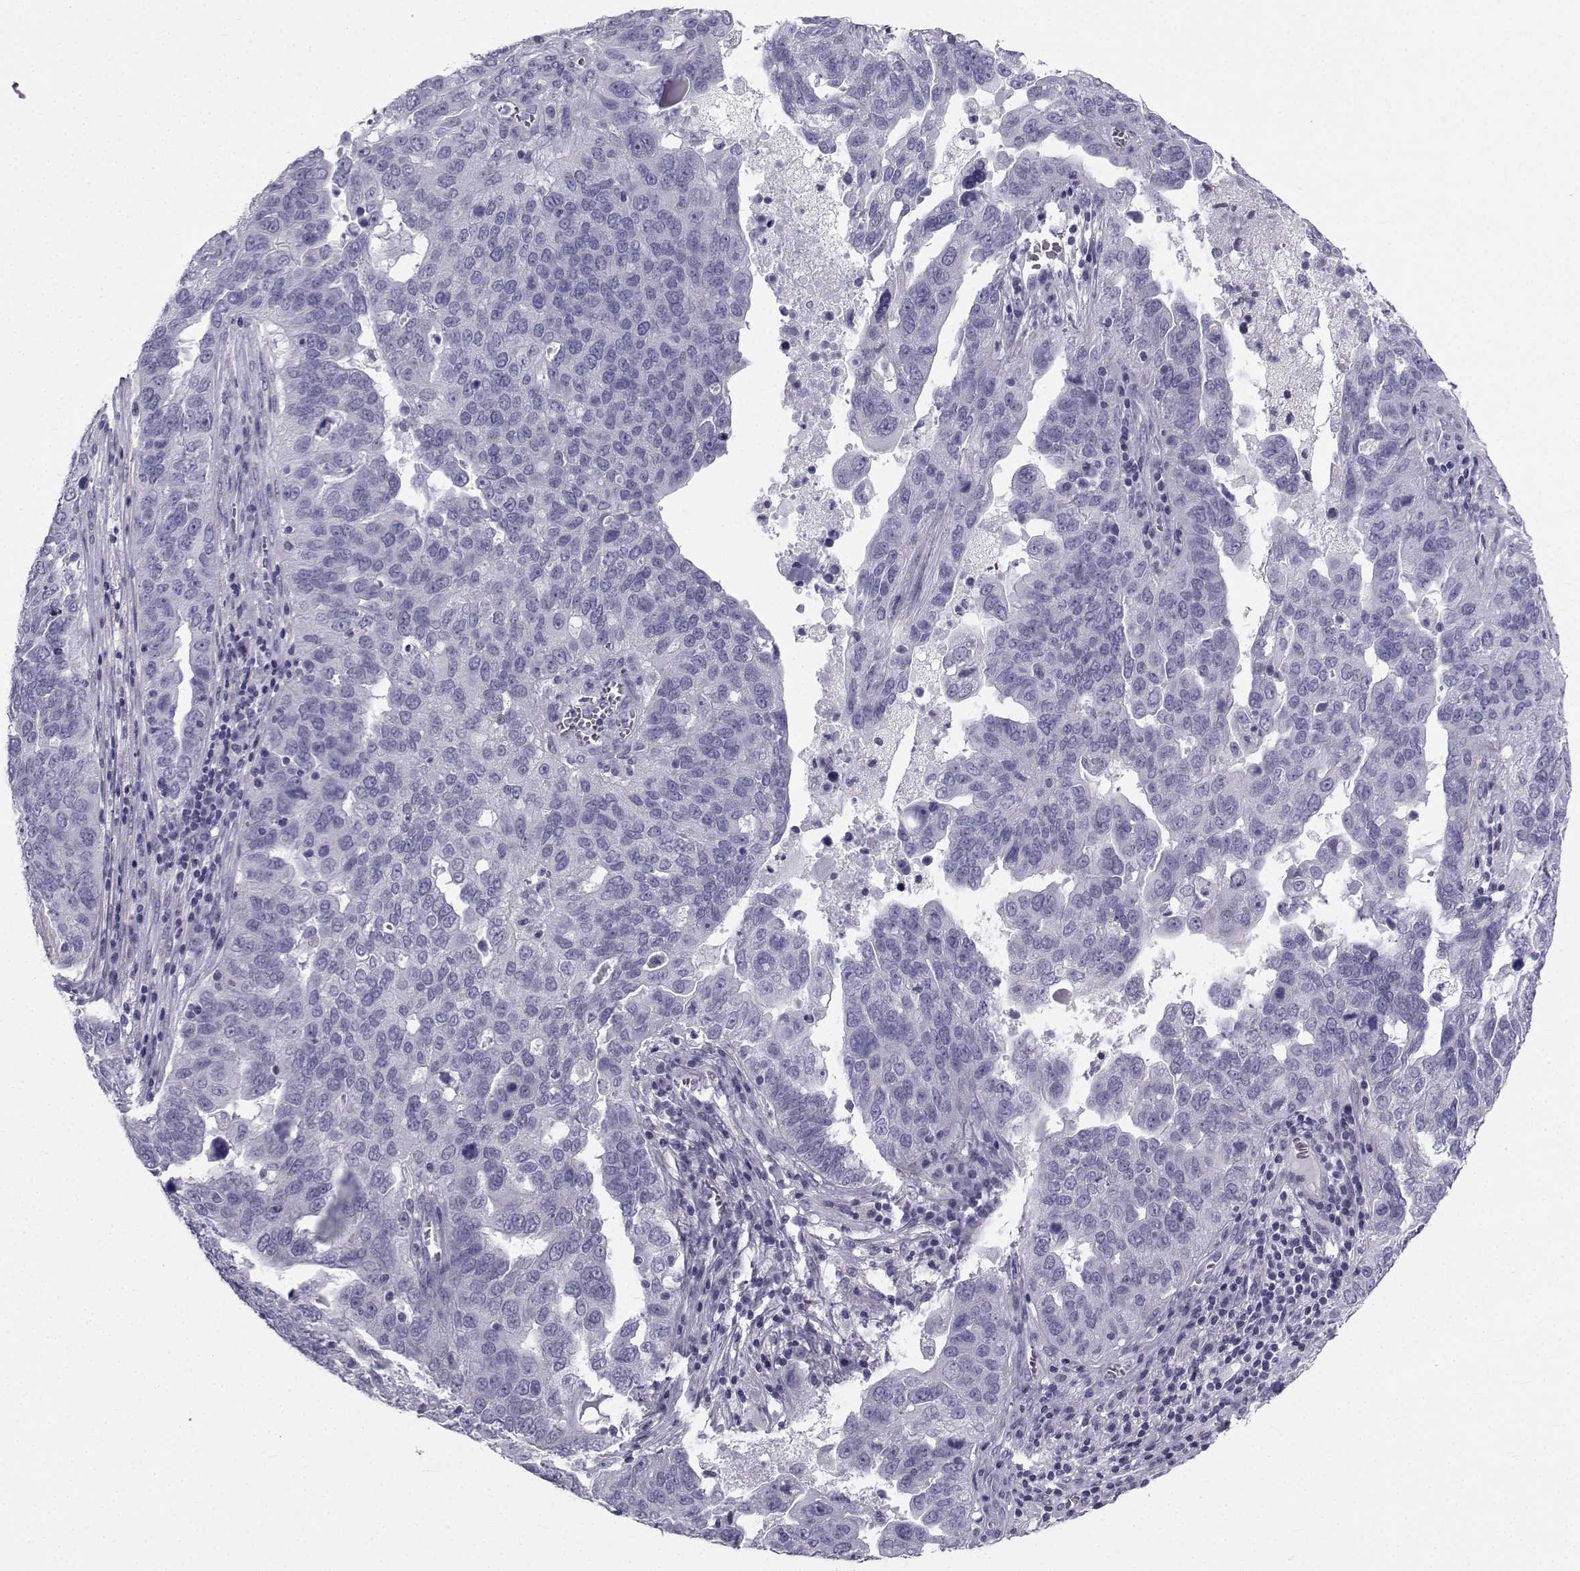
{"staining": {"intensity": "negative", "quantity": "none", "location": "none"}, "tissue": "ovarian cancer", "cell_type": "Tumor cells", "image_type": "cancer", "snomed": [{"axis": "morphology", "description": "Carcinoma, endometroid"}, {"axis": "topography", "description": "Soft tissue"}, {"axis": "topography", "description": "Ovary"}], "caption": "Ovarian cancer was stained to show a protein in brown. There is no significant expression in tumor cells.", "gene": "SPANXD", "patient": {"sex": "female", "age": 52}}